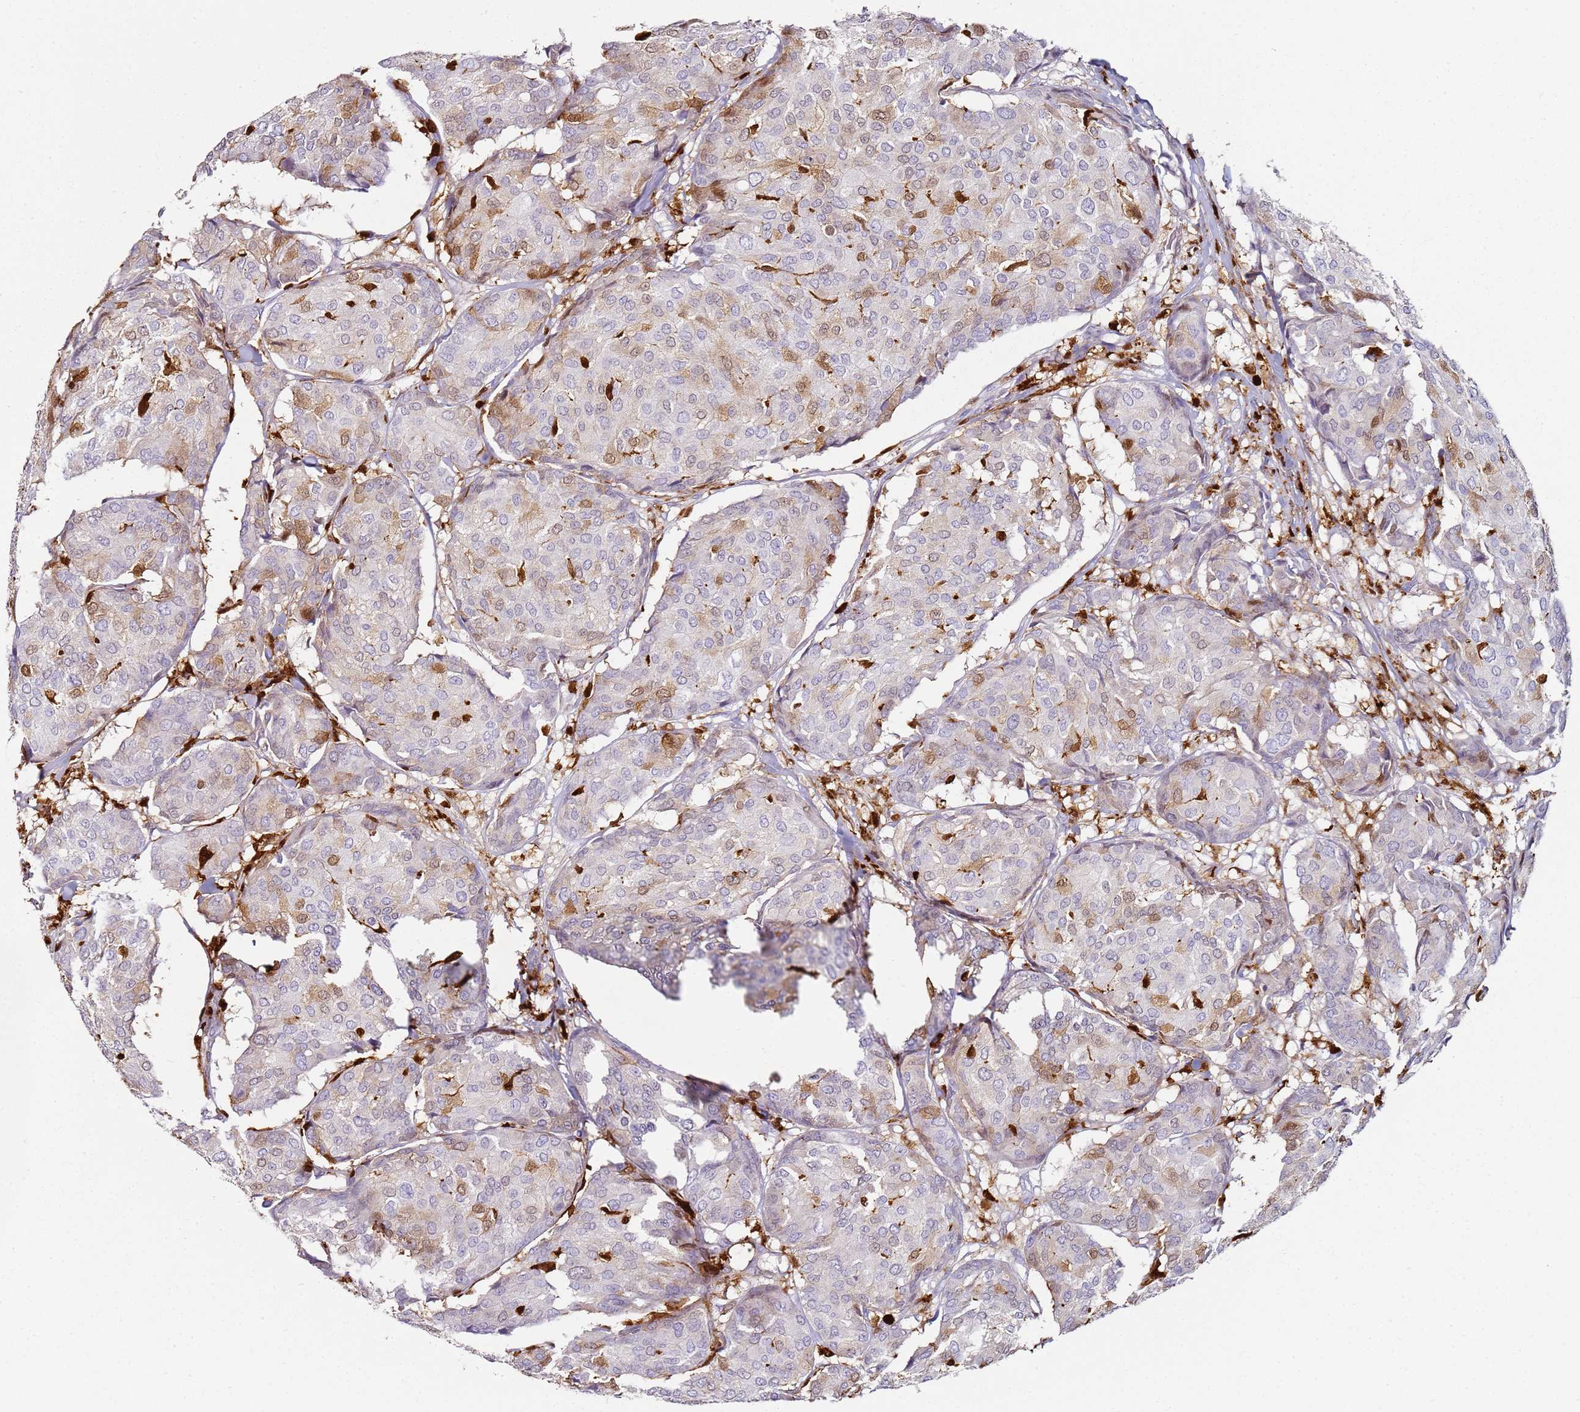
{"staining": {"intensity": "weak", "quantity": "<25%", "location": "cytoplasmic/membranous,nuclear"}, "tissue": "breast cancer", "cell_type": "Tumor cells", "image_type": "cancer", "snomed": [{"axis": "morphology", "description": "Duct carcinoma"}, {"axis": "topography", "description": "Breast"}], "caption": "A histopathology image of human breast cancer is negative for staining in tumor cells. (DAB (3,3'-diaminobenzidine) immunohistochemistry (IHC) visualized using brightfield microscopy, high magnification).", "gene": "S100A4", "patient": {"sex": "female", "age": 75}}